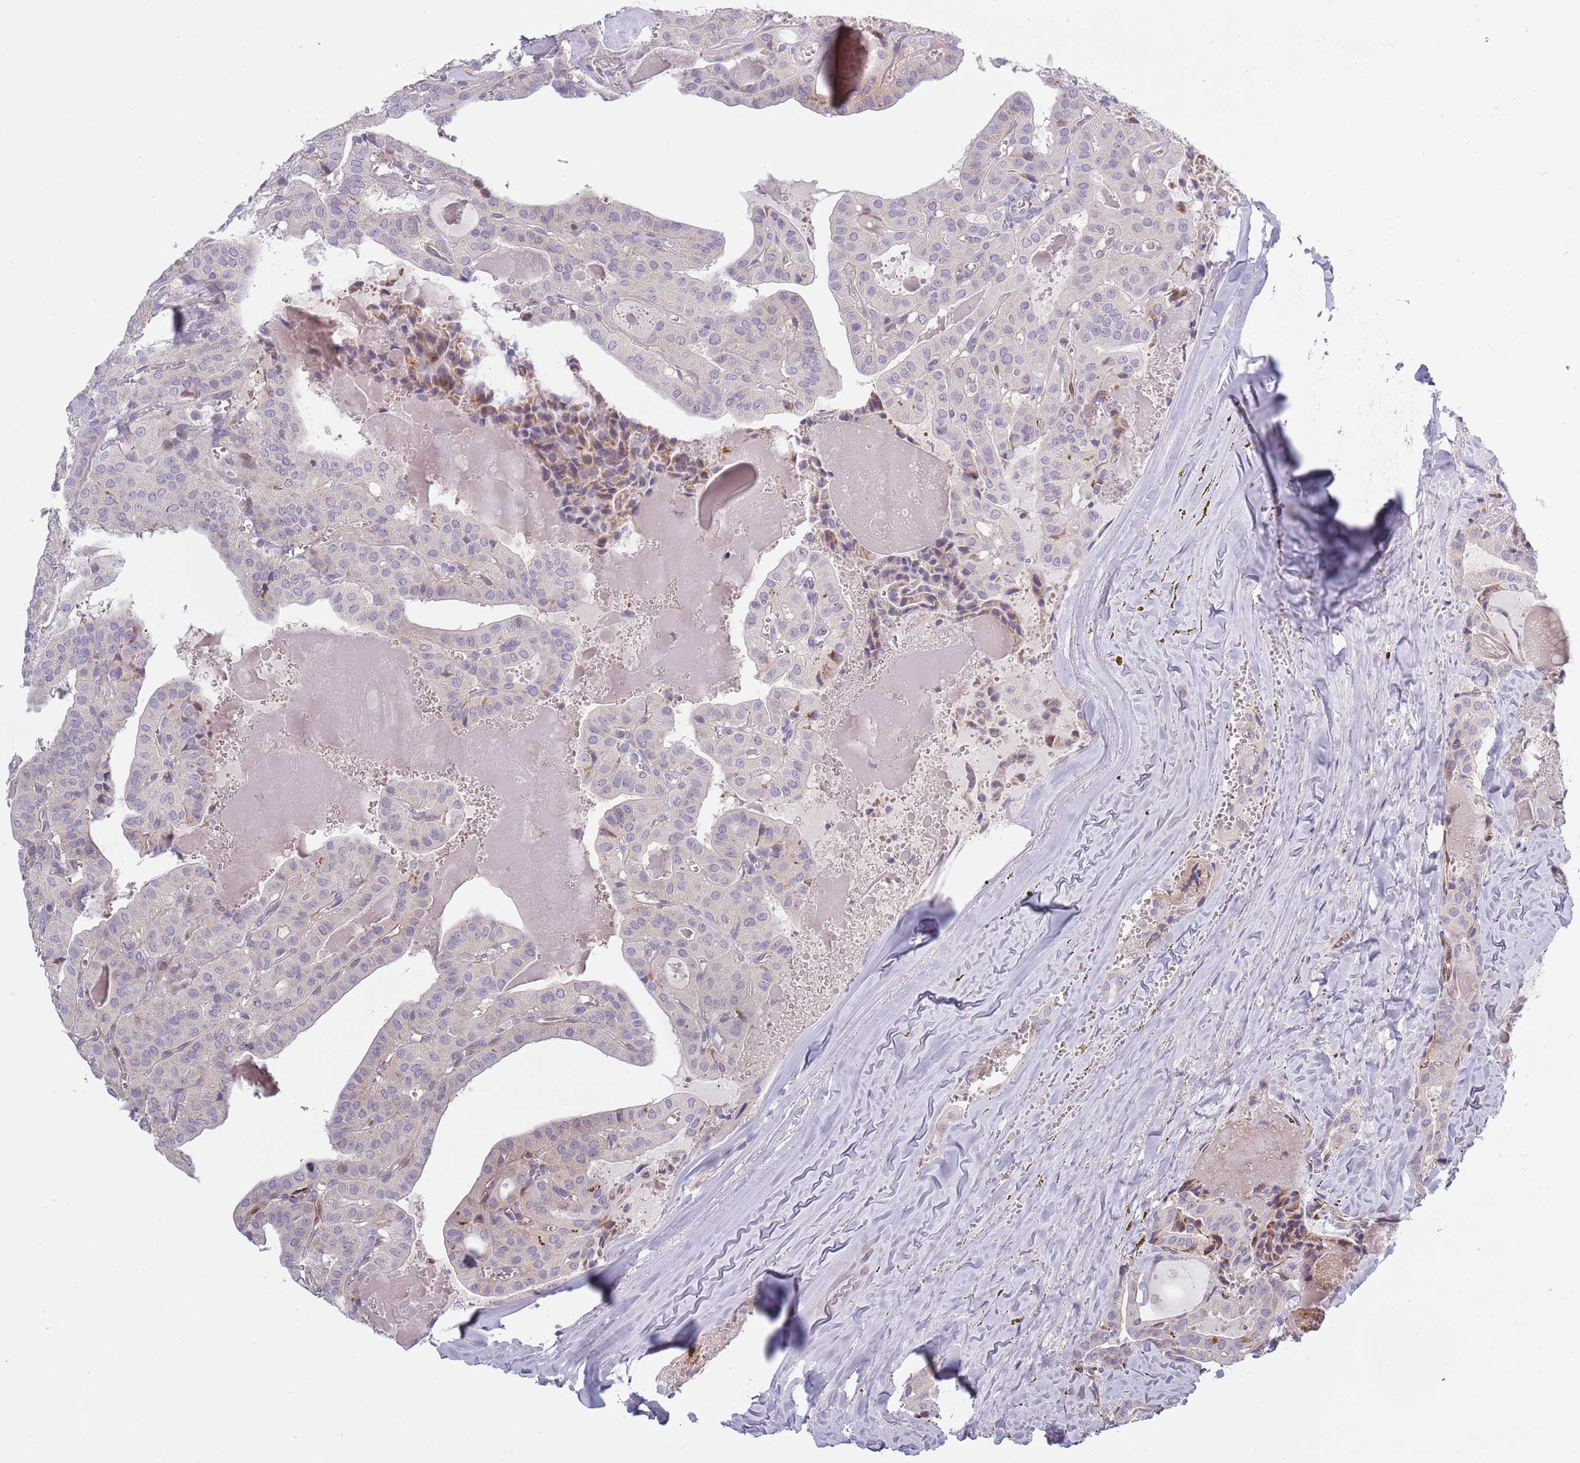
{"staining": {"intensity": "negative", "quantity": "none", "location": "none"}, "tissue": "thyroid cancer", "cell_type": "Tumor cells", "image_type": "cancer", "snomed": [{"axis": "morphology", "description": "Papillary adenocarcinoma, NOS"}, {"axis": "topography", "description": "Thyroid gland"}], "caption": "This is a image of immunohistochemistry (IHC) staining of thyroid cancer (papillary adenocarcinoma), which shows no positivity in tumor cells. The staining is performed using DAB brown chromogen with nuclei counter-stained in using hematoxylin.", "gene": "TYW1", "patient": {"sex": "male", "age": 52}}